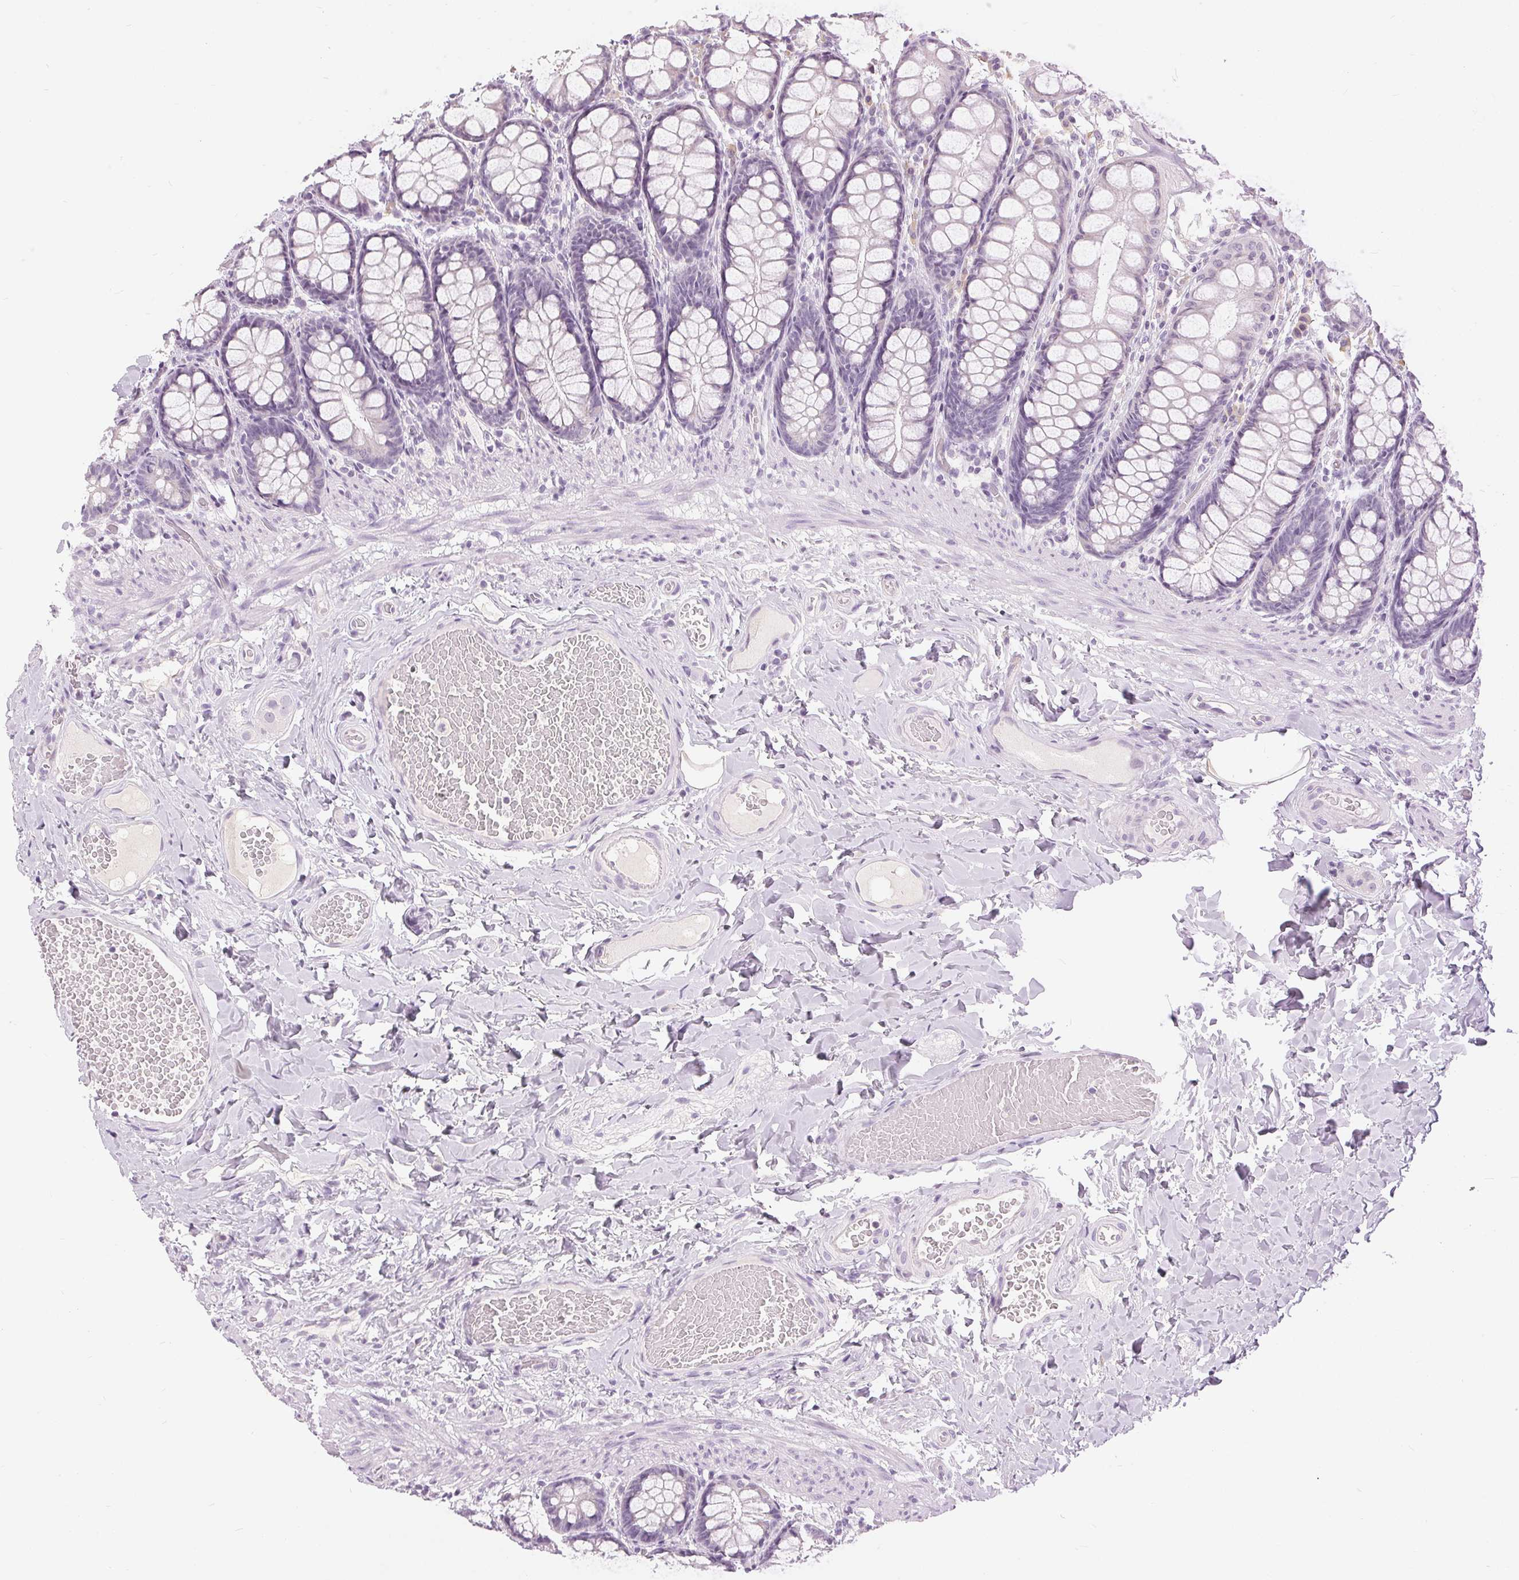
{"staining": {"intensity": "negative", "quantity": "none", "location": "none"}, "tissue": "colon", "cell_type": "Endothelial cells", "image_type": "normal", "snomed": [{"axis": "morphology", "description": "Normal tissue, NOS"}, {"axis": "topography", "description": "Colon"}], "caption": "Immunohistochemical staining of benign human colon exhibits no significant expression in endothelial cells. (DAB immunohistochemistry visualized using brightfield microscopy, high magnification).", "gene": "DSG3", "patient": {"sex": "male", "age": 47}}